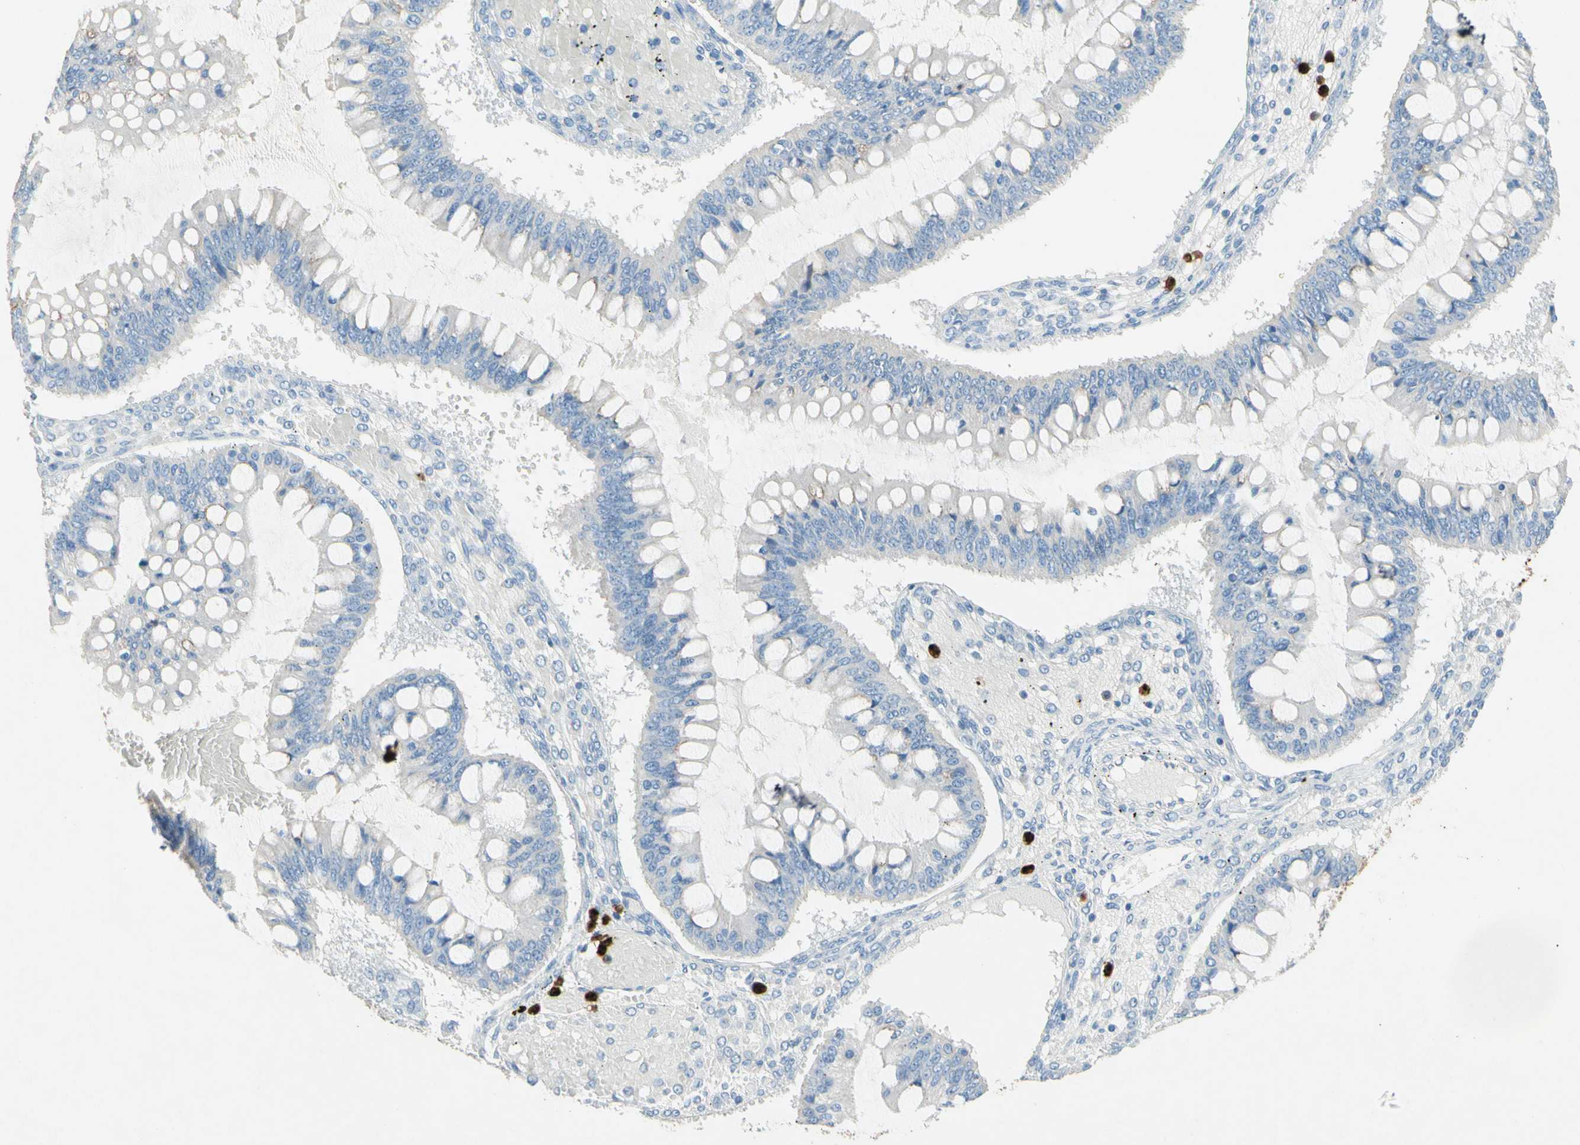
{"staining": {"intensity": "negative", "quantity": "none", "location": "none"}, "tissue": "ovarian cancer", "cell_type": "Tumor cells", "image_type": "cancer", "snomed": [{"axis": "morphology", "description": "Cystadenocarcinoma, mucinous, NOS"}, {"axis": "topography", "description": "Ovary"}], "caption": "An immunohistochemistry (IHC) micrograph of ovarian mucinous cystadenocarcinoma is shown. There is no staining in tumor cells of ovarian mucinous cystadenocarcinoma. (Brightfield microscopy of DAB (3,3'-diaminobenzidine) immunohistochemistry (IHC) at high magnification).", "gene": "NFKBIZ", "patient": {"sex": "female", "age": 73}}